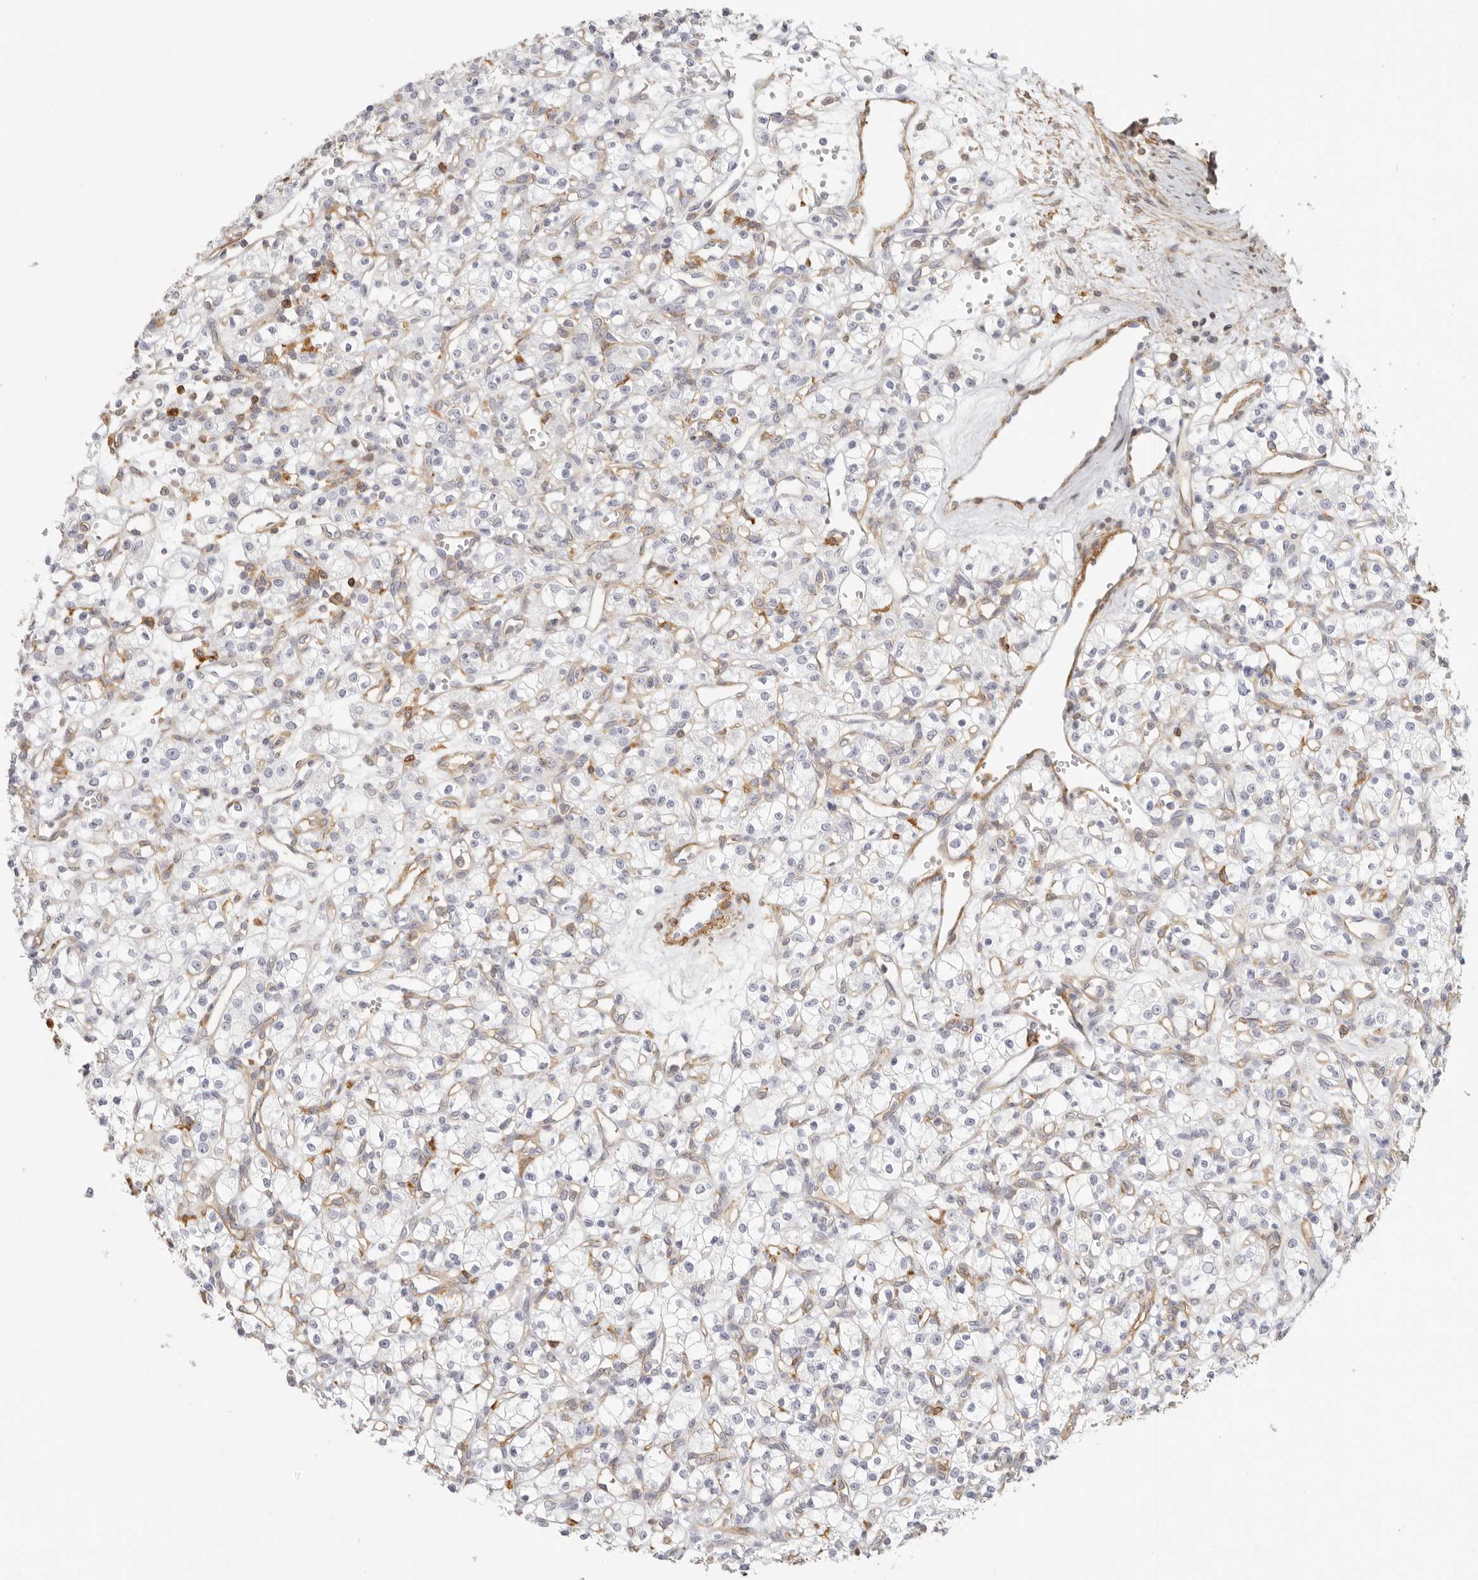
{"staining": {"intensity": "negative", "quantity": "none", "location": "none"}, "tissue": "renal cancer", "cell_type": "Tumor cells", "image_type": "cancer", "snomed": [{"axis": "morphology", "description": "Adenocarcinoma, NOS"}, {"axis": "topography", "description": "Kidney"}], "caption": "Immunohistochemistry photomicrograph of renal cancer stained for a protein (brown), which exhibits no expression in tumor cells.", "gene": "NIBAN1", "patient": {"sex": "female", "age": 59}}